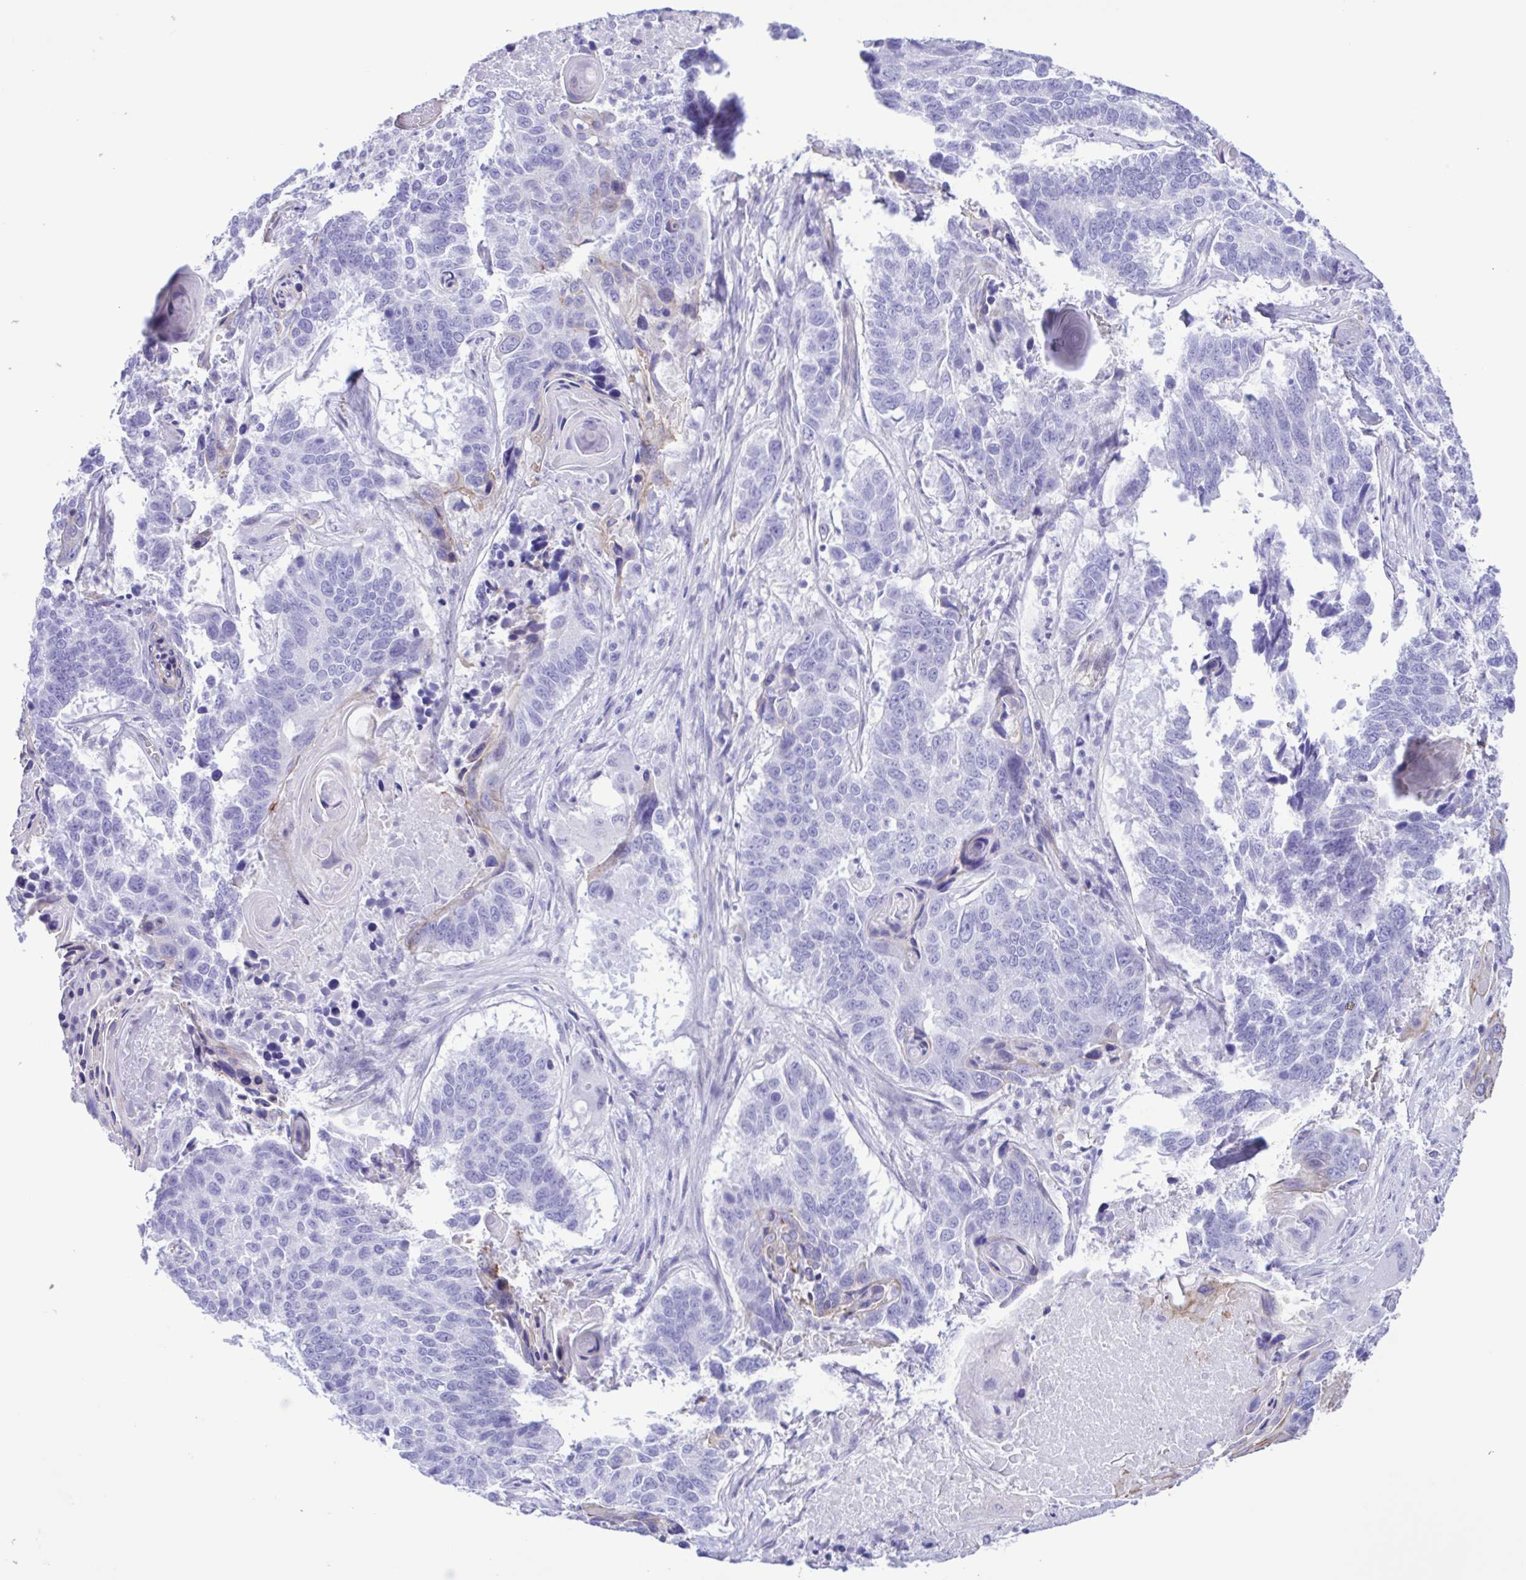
{"staining": {"intensity": "negative", "quantity": "none", "location": "none"}, "tissue": "lung cancer", "cell_type": "Tumor cells", "image_type": "cancer", "snomed": [{"axis": "morphology", "description": "Squamous cell carcinoma, NOS"}, {"axis": "topography", "description": "Lung"}], "caption": "Immunohistochemistry photomicrograph of neoplastic tissue: human lung cancer (squamous cell carcinoma) stained with DAB (3,3'-diaminobenzidine) exhibits no significant protein staining in tumor cells.", "gene": "CYP11A1", "patient": {"sex": "male", "age": 73}}